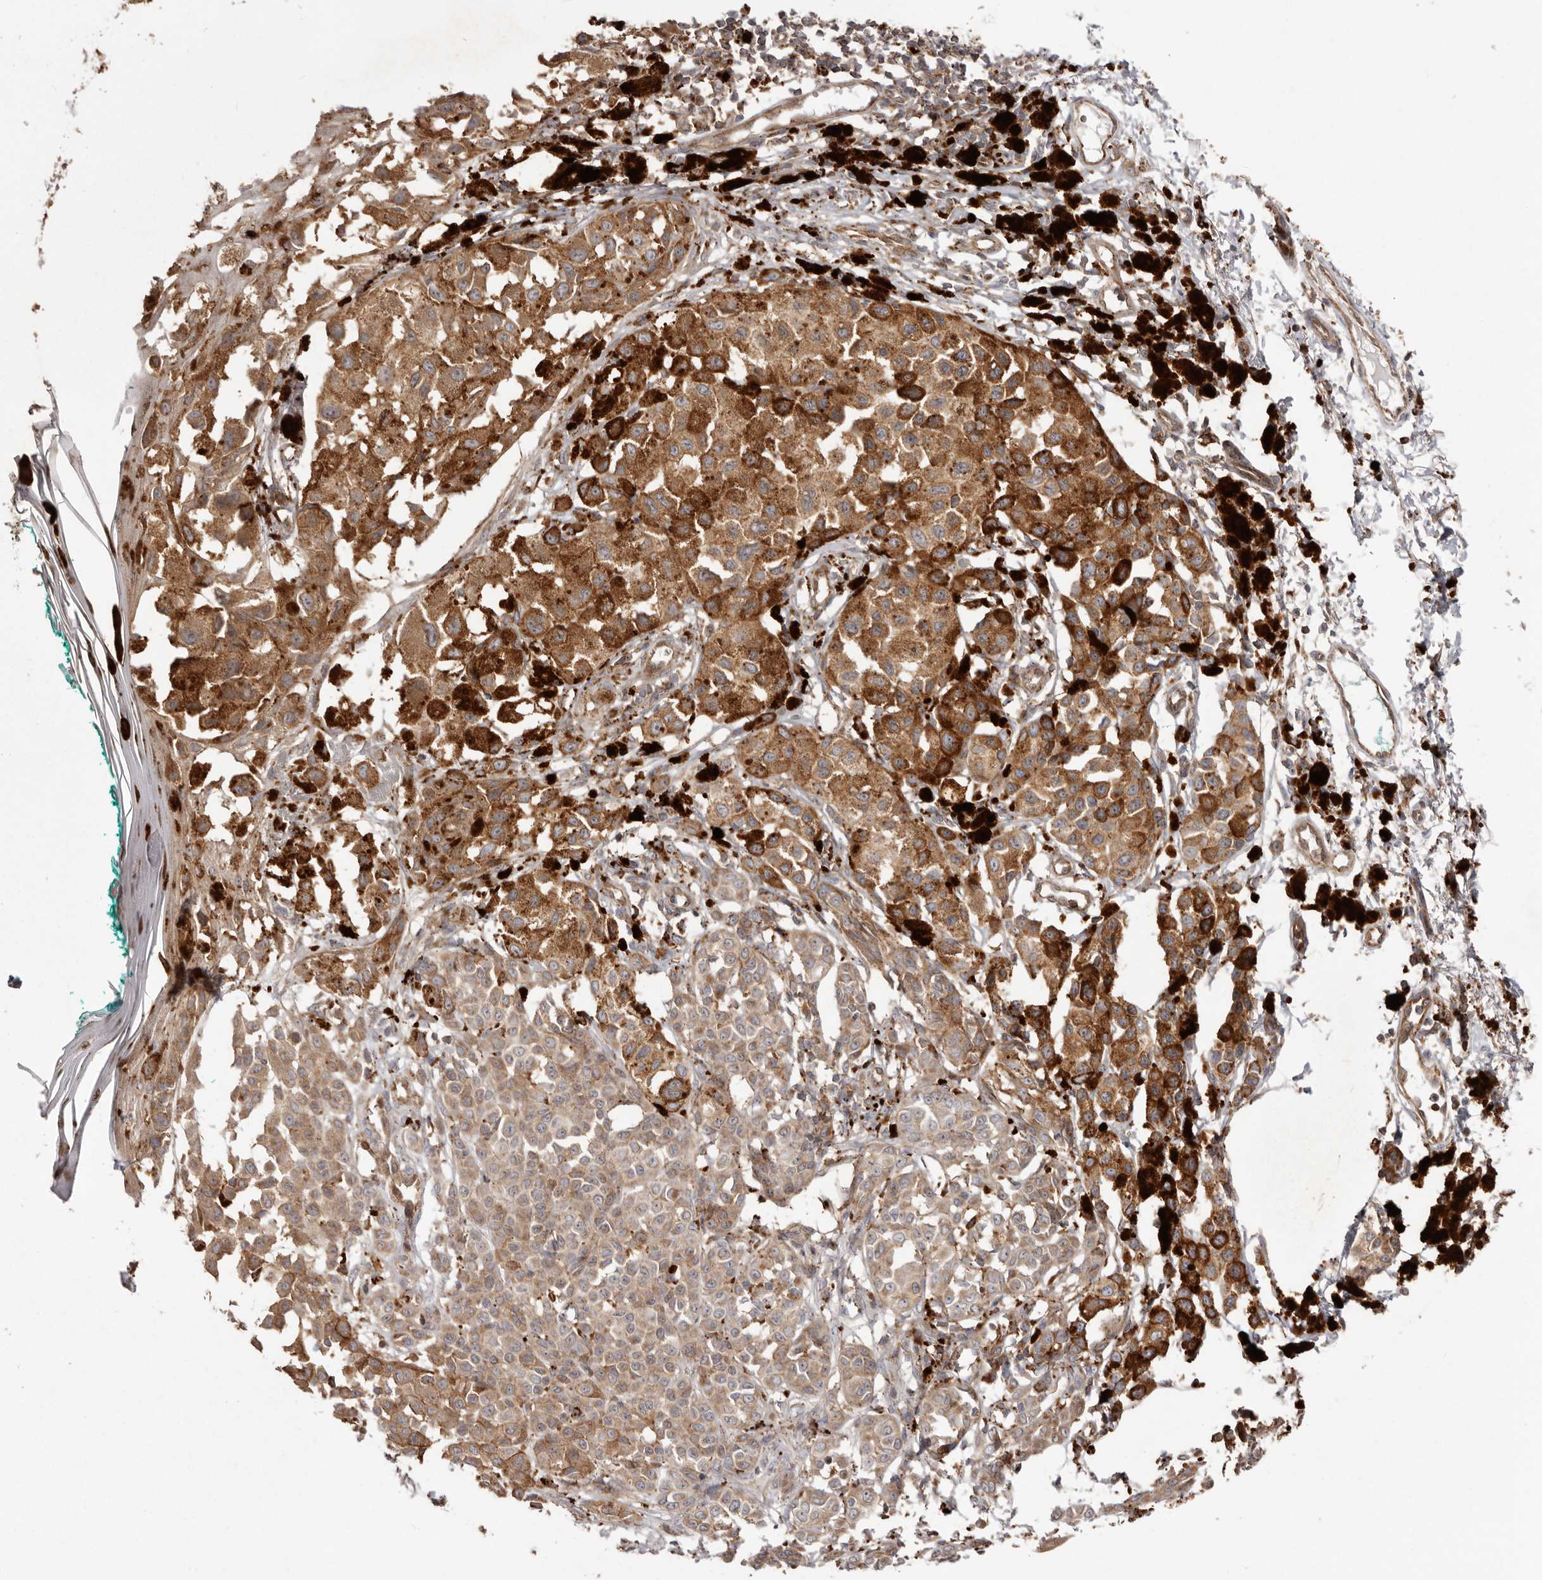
{"staining": {"intensity": "moderate", "quantity": ">75%", "location": "cytoplasmic/membranous"}, "tissue": "melanoma", "cell_type": "Tumor cells", "image_type": "cancer", "snomed": [{"axis": "morphology", "description": "Malignant melanoma, NOS"}, {"axis": "topography", "description": "Skin of leg"}], "caption": "About >75% of tumor cells in human malignant melanoma reveal moderate cytoplasmic/membranous protein staining as visualized by brown immunohistochemical staining.", "gene": "NUP43", "patient": {"sex": "female", "age": 72}}